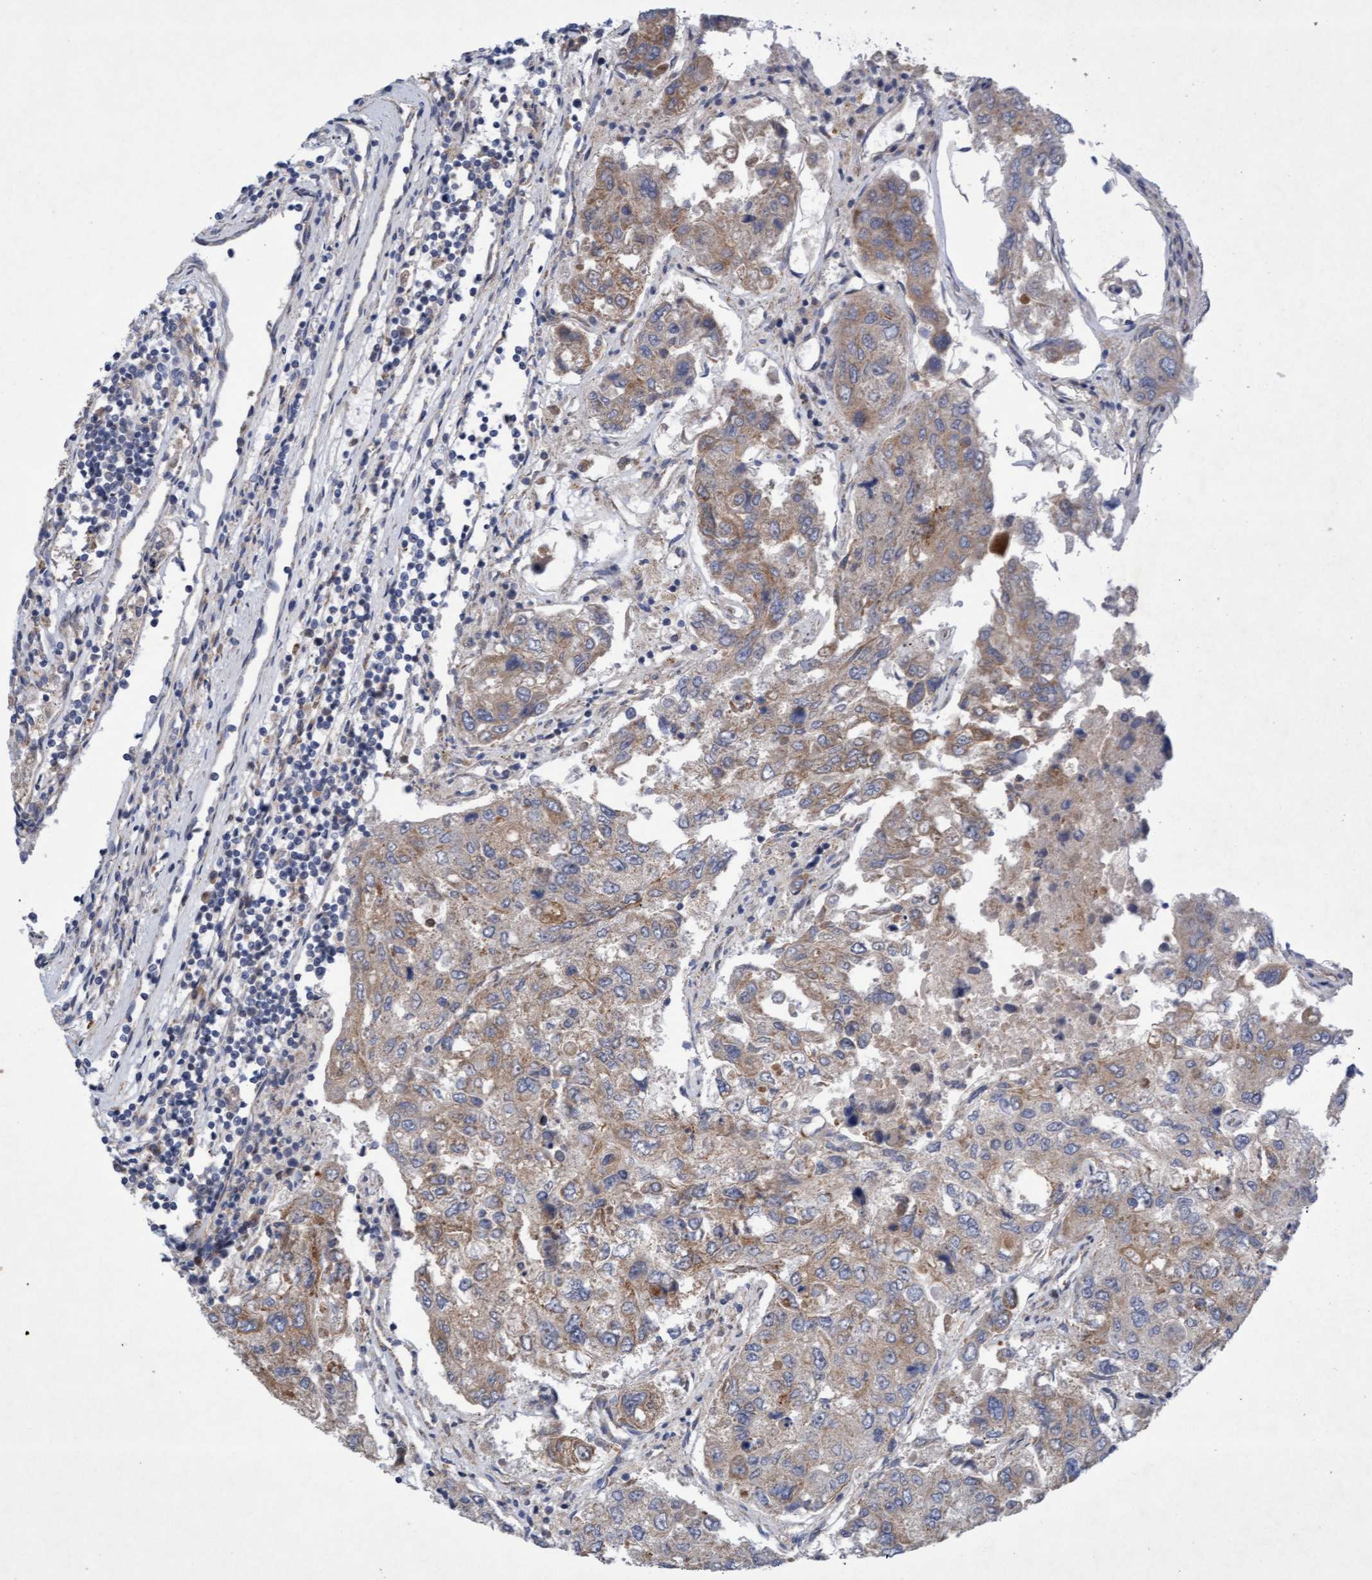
{"staining": {"intensity": "weak", "quantity": "25%-75%", "location": "cytoplasmic/membranous"}, "tissue": "urothelial cancer", "cell_type": "Tumor cells", "image_type": "cancer", "snomed": [{"axis": "morphology", "description": "Urothelial carcinoma, High grade"}, {"axis": "topography", "description": "Lymph node"}, {"axis": "topography", "description": "Urinary bladder"}], "caption": "Urothelial carcinoma (high-grade) stained with a brown dye shows weak cytoplasmic/membranous positive positivity in about 25%-75% of tumor cells.", "gene": "DDHD2", "patient": {"sex": "male", "age": 51}}